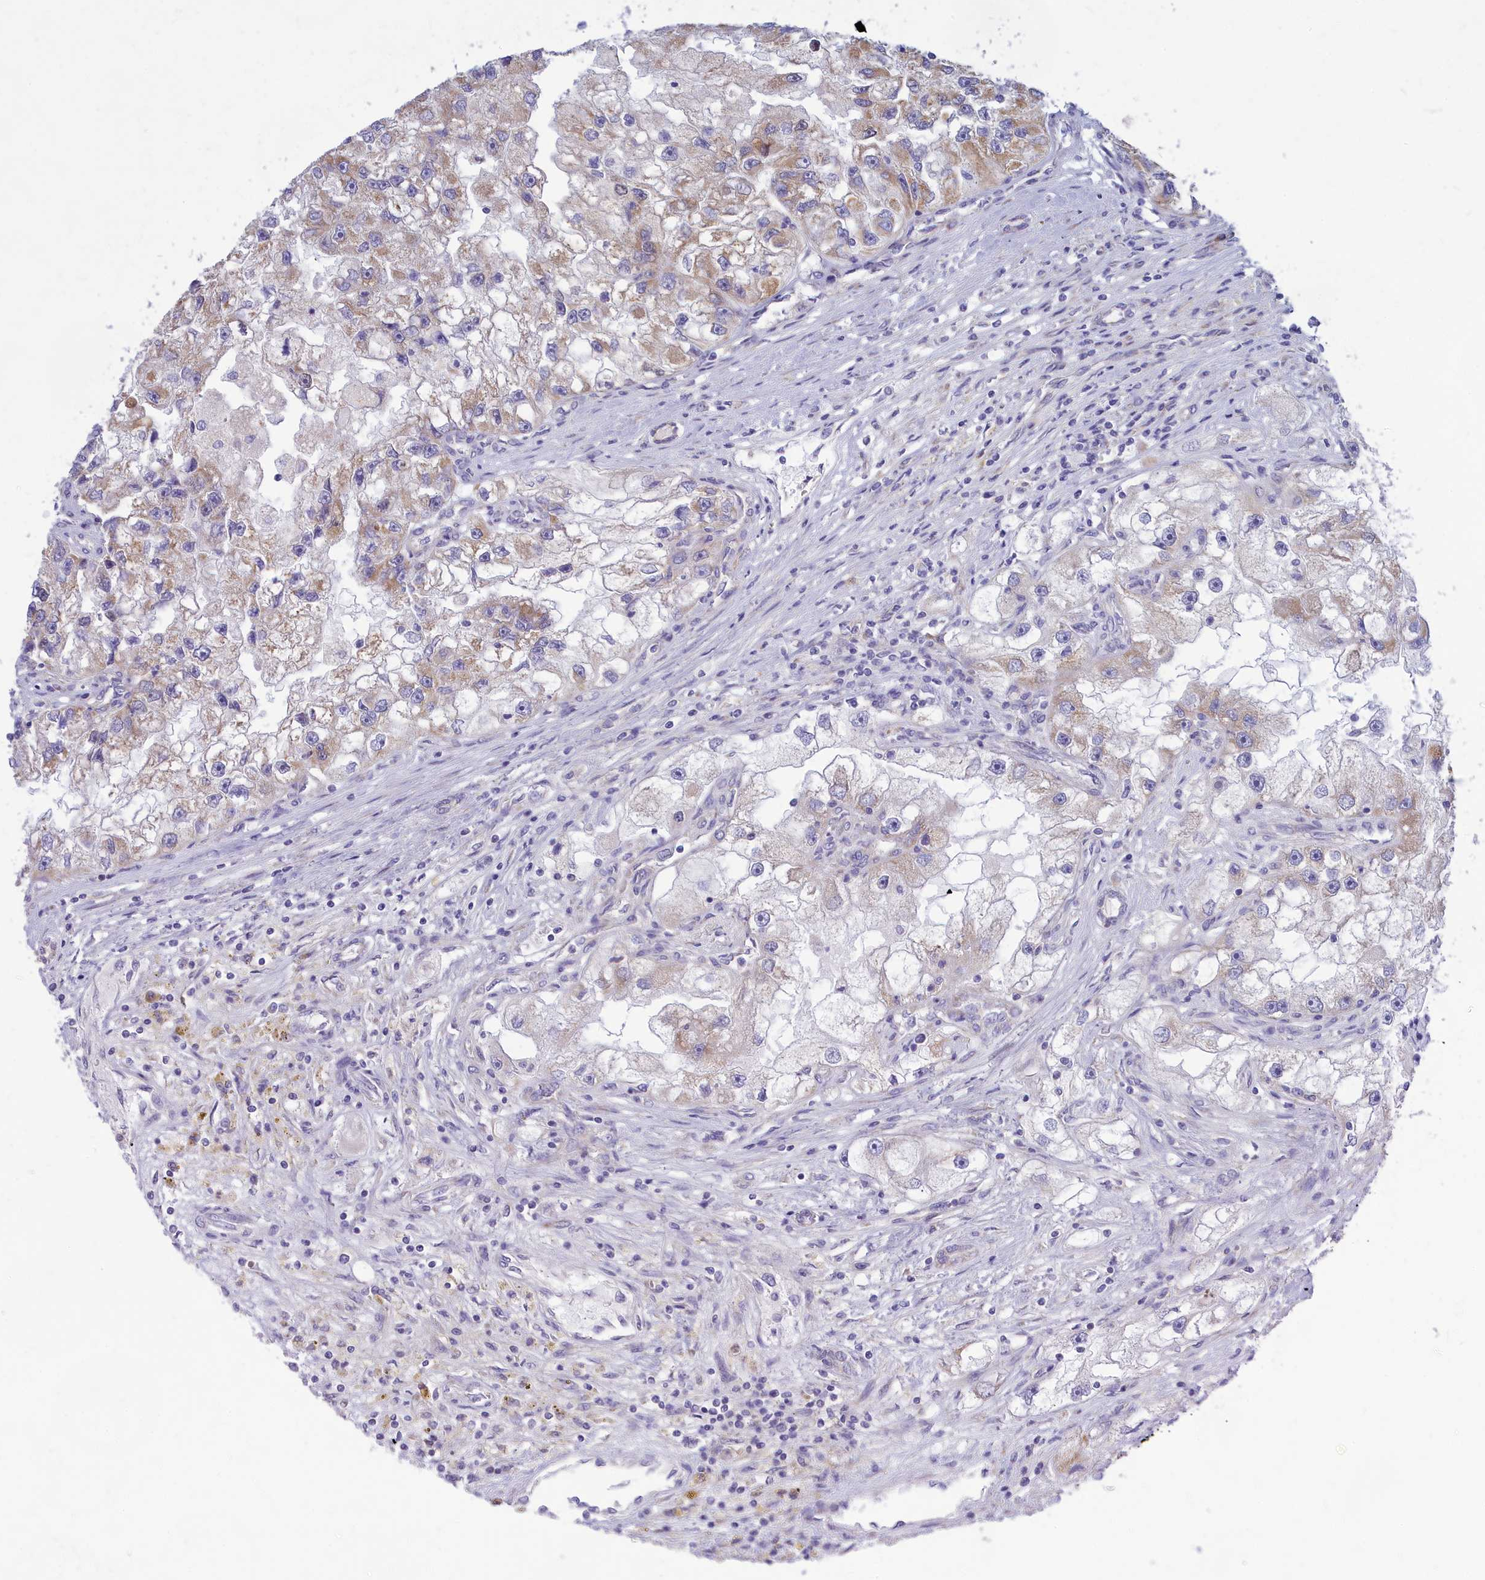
{"staining": {"intensity": "moderate", "quantity": "<25%", "location": "cytoplasmic/membranous"}, "tissue": "renal cancer", "cell_type": "Tumor cells", "image_type": "cancer", "snomed": [{"axis": "morphology", "description": "Adenocarcinoma, NOS"}, {"axis": "topography", "description": "Kidney"}], "caption": "Immunohistochemical staining of human adenocarcinoma (renal) displays low levels of moderate cytoplasmic/membranous protein staining in approximately <25% of tumor cells.", "gene": "TMEM30B", "patient": {"sex": "male", "age": 63}}